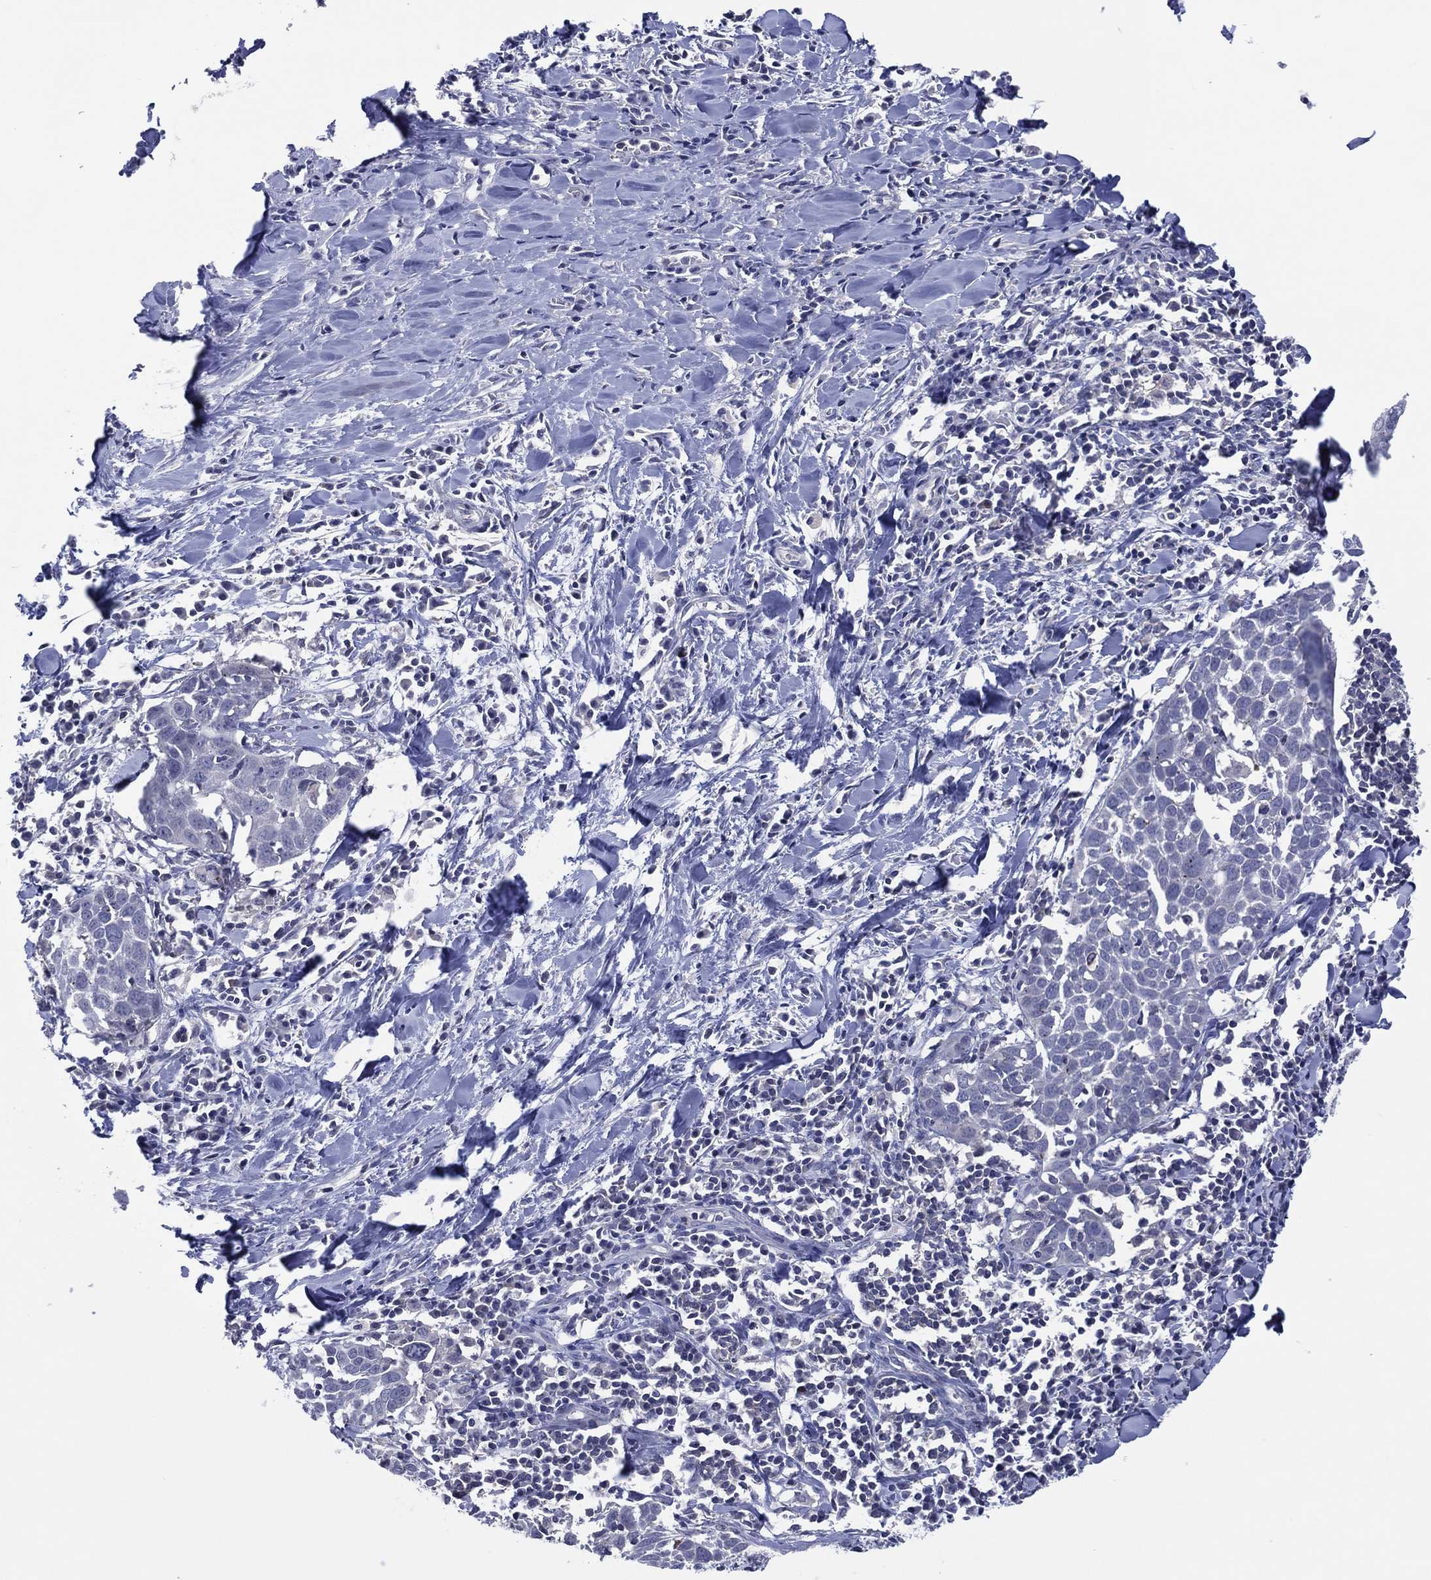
{"staining": {"intensity": "negative", "quantity": "none", "location": "none"}, "tissue": "lung cancer", "cell_type": "Tumor cells", "image_type": "cancer", "snomed": [{"axis": "morphology", "description": "Squamous cell carcinoma, NOS"}, {"axis": "topography", "description": "Lung"}], "caption": "A high-resolution photomicrograph shows IHC staining of lung cancer, which exhibits no significant positivity in tumor cells.", "gene": "TRIM31", "patient": {"sex": "male", "age": 57}}